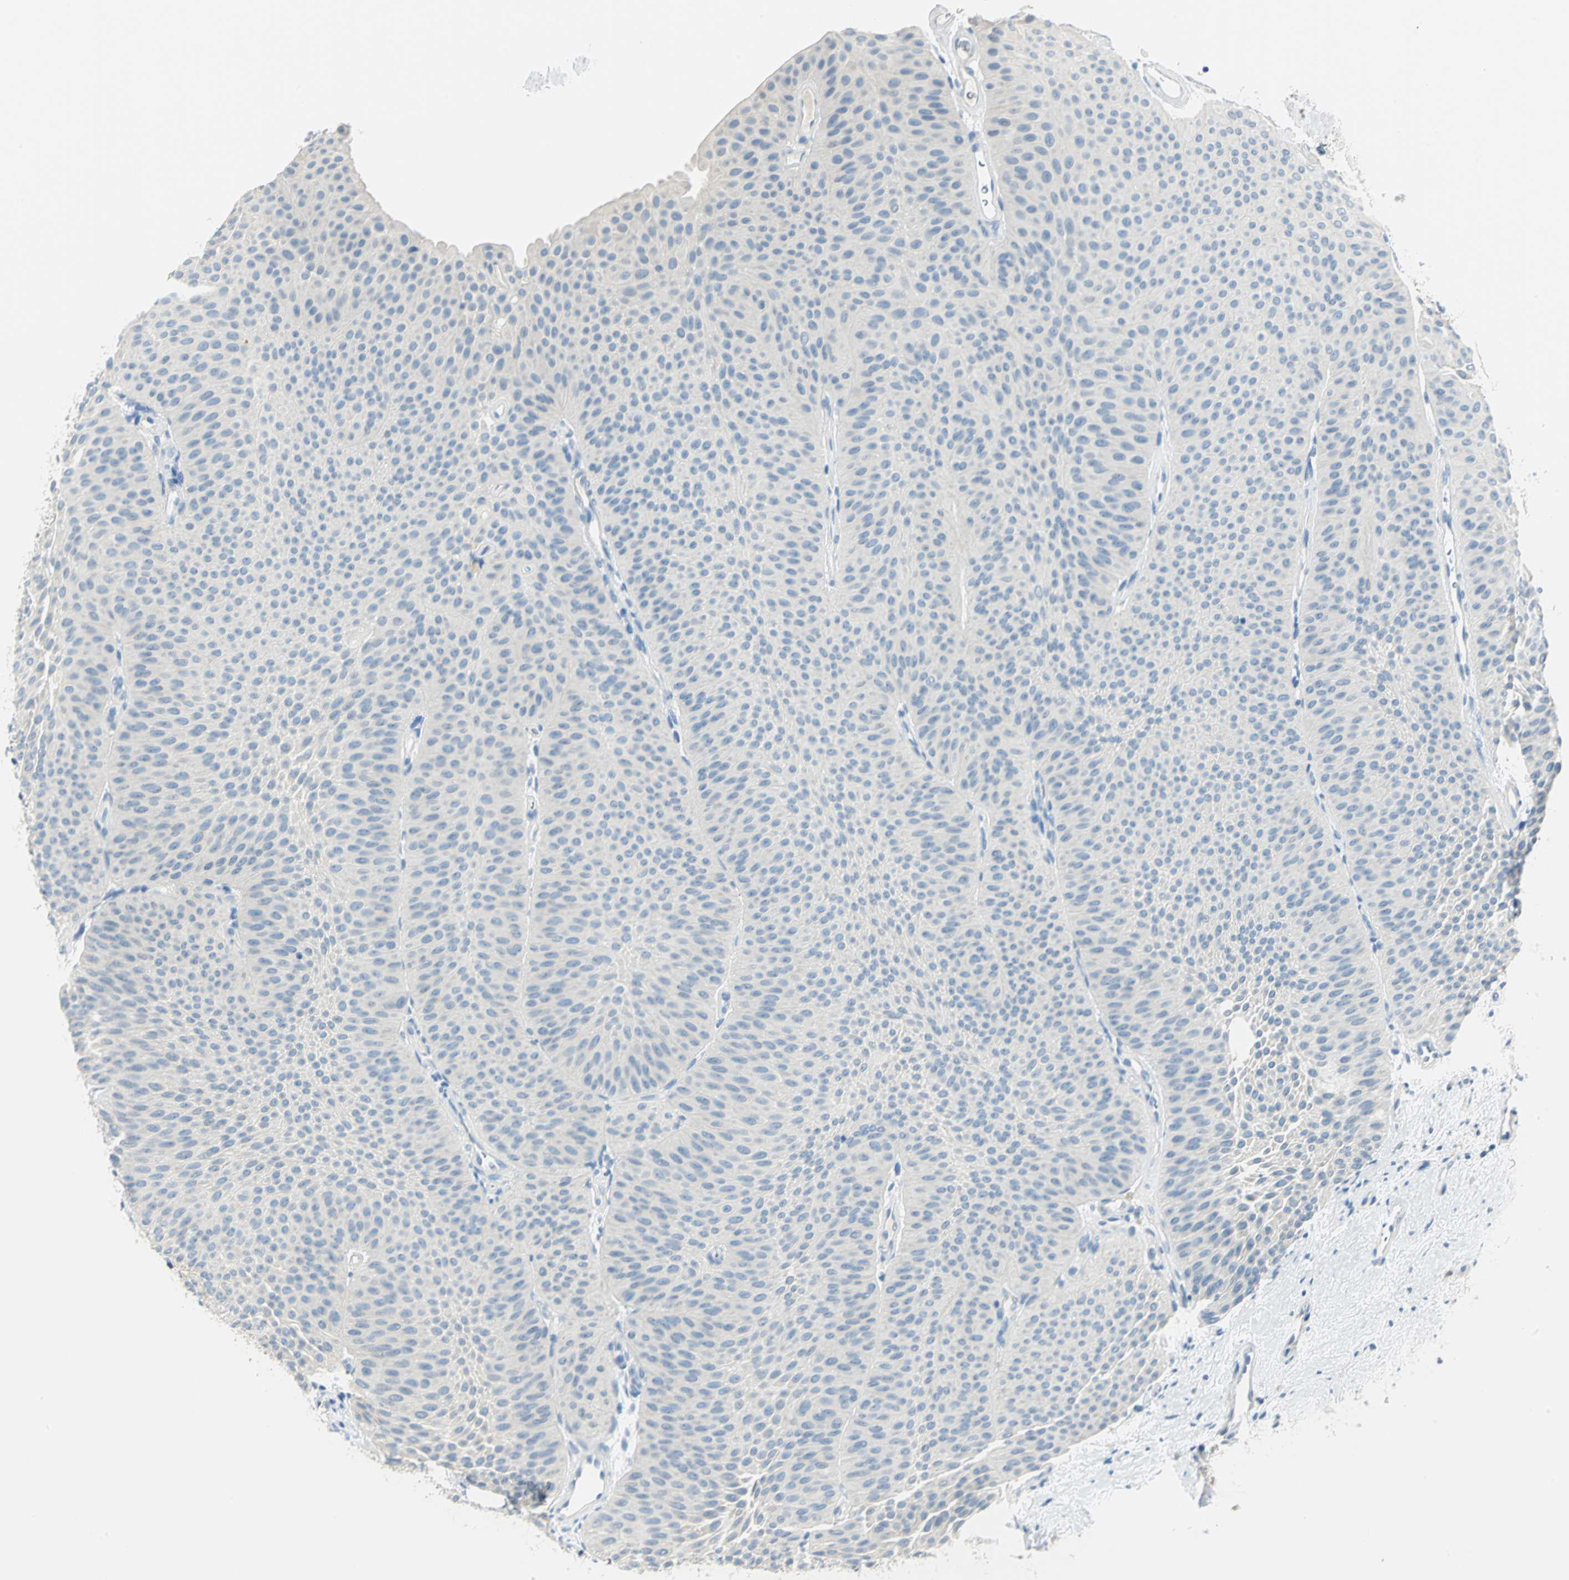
{"staining": {"intensity": "negative", "quantity": "none", "location": "none"}, "tissue": "urothelial cancer", "cell_type": "Tumor cells", "image_type": "cancer", "snomed": [{"axis": "morphology", "description": "Urothelial carcinoma, Low grade"}, {"axis": "topography", "description": "Urinary bladder"}], "caption": "The micrograph shows no significant positivity in tumor cells of urothelial cancer.", "gene": "UCHL1", "patient": {"sex": "female", "age": 60}}